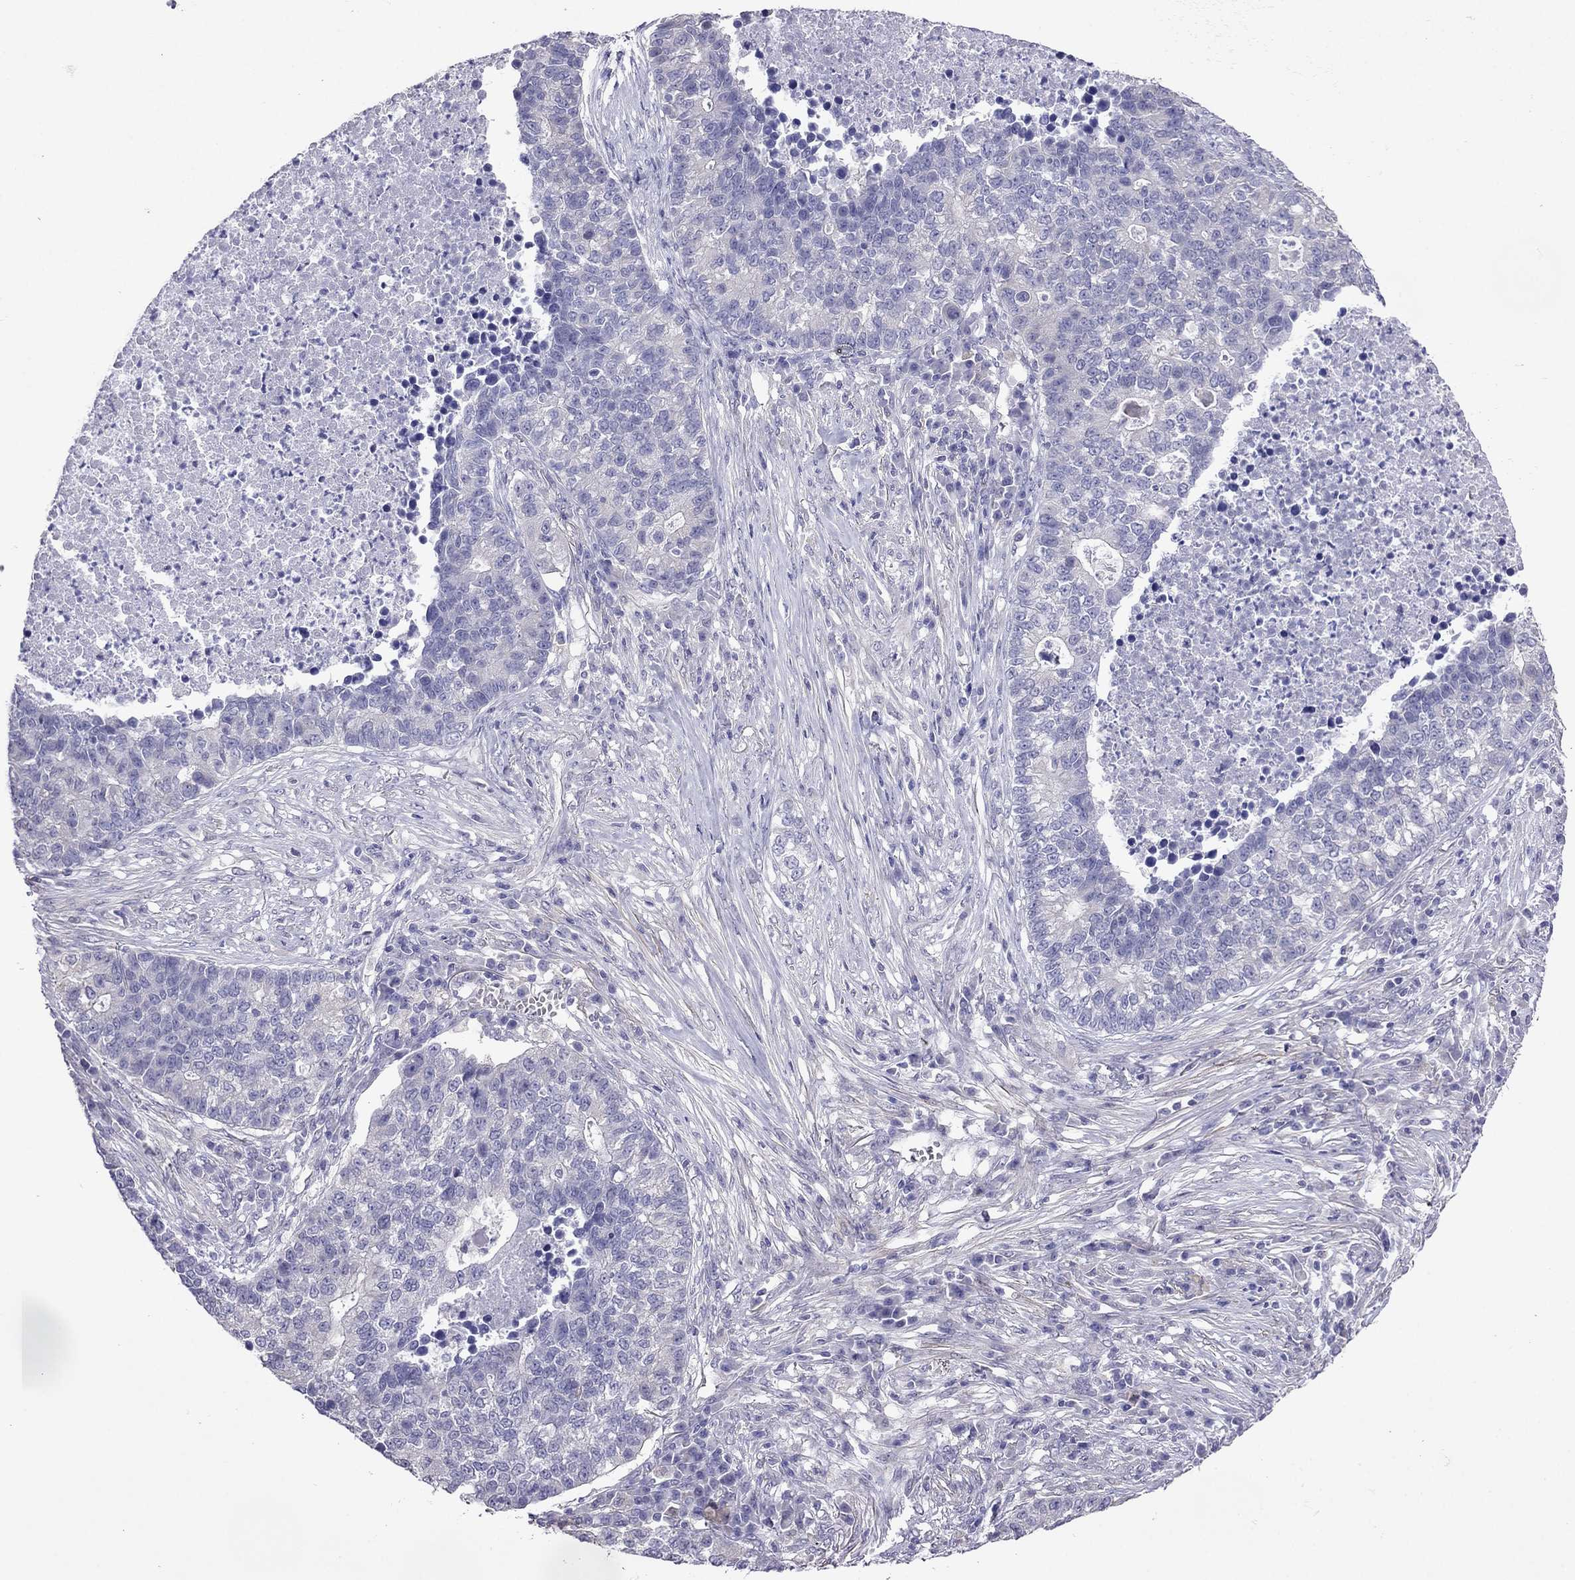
{"staining": {"intensity": "negative", "quantity": "none", "location": "none"}, "tissue": "lung cancer", "cell_type": "Tumor cells", "image_type": "cancer", "snomed": [{"axis": "morphology", "description": "Adenocarcinoma, NOS"}, {"axis": "topography", "description": "Lung"}], "caption": "Immunohistochemistry of lung cancer (adenocarcinoma) reveals no staining in tumor cells.", "gene": "SCNN1D", "patient": {"sex": "male", "age": 57}}